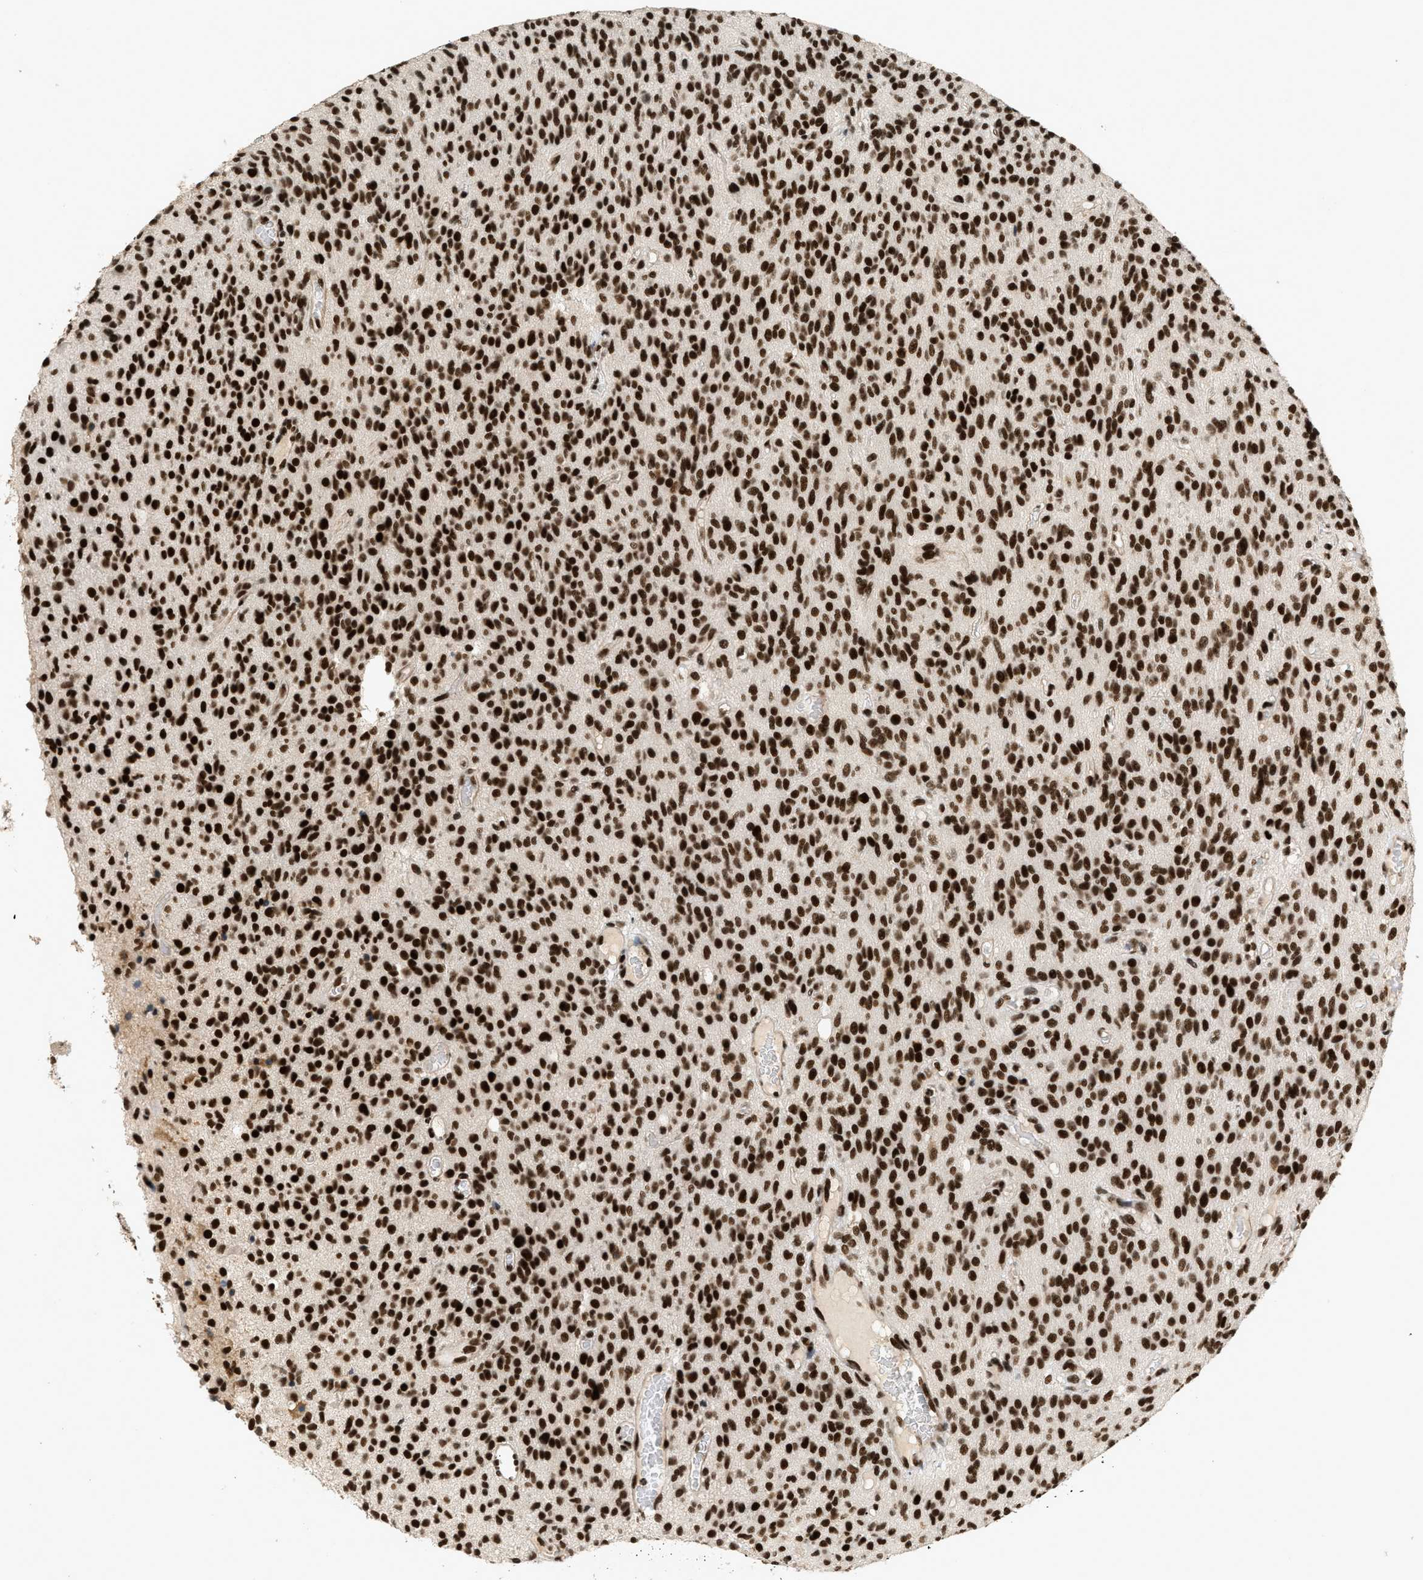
{"staining": {"intensity": "strong", "quantity": ">75%", "location": "nuclear"}, "tissue": "glioma", "cell_type": "Tumor cells", "image_type": "cancer", "snomed": [{"axis": "morphology", "description": "Glioma, malignant, High grade"}, {"axis": "topography", "description": "Brain"}], "caption": "A histopathology image showing strong nuclear expression in approximately >75% of tumor cells in glioma, as visualized by brown immunohistochemical staining.", "gene": "SMARCB1", "patient": {"sex": "male", "age": 34}}